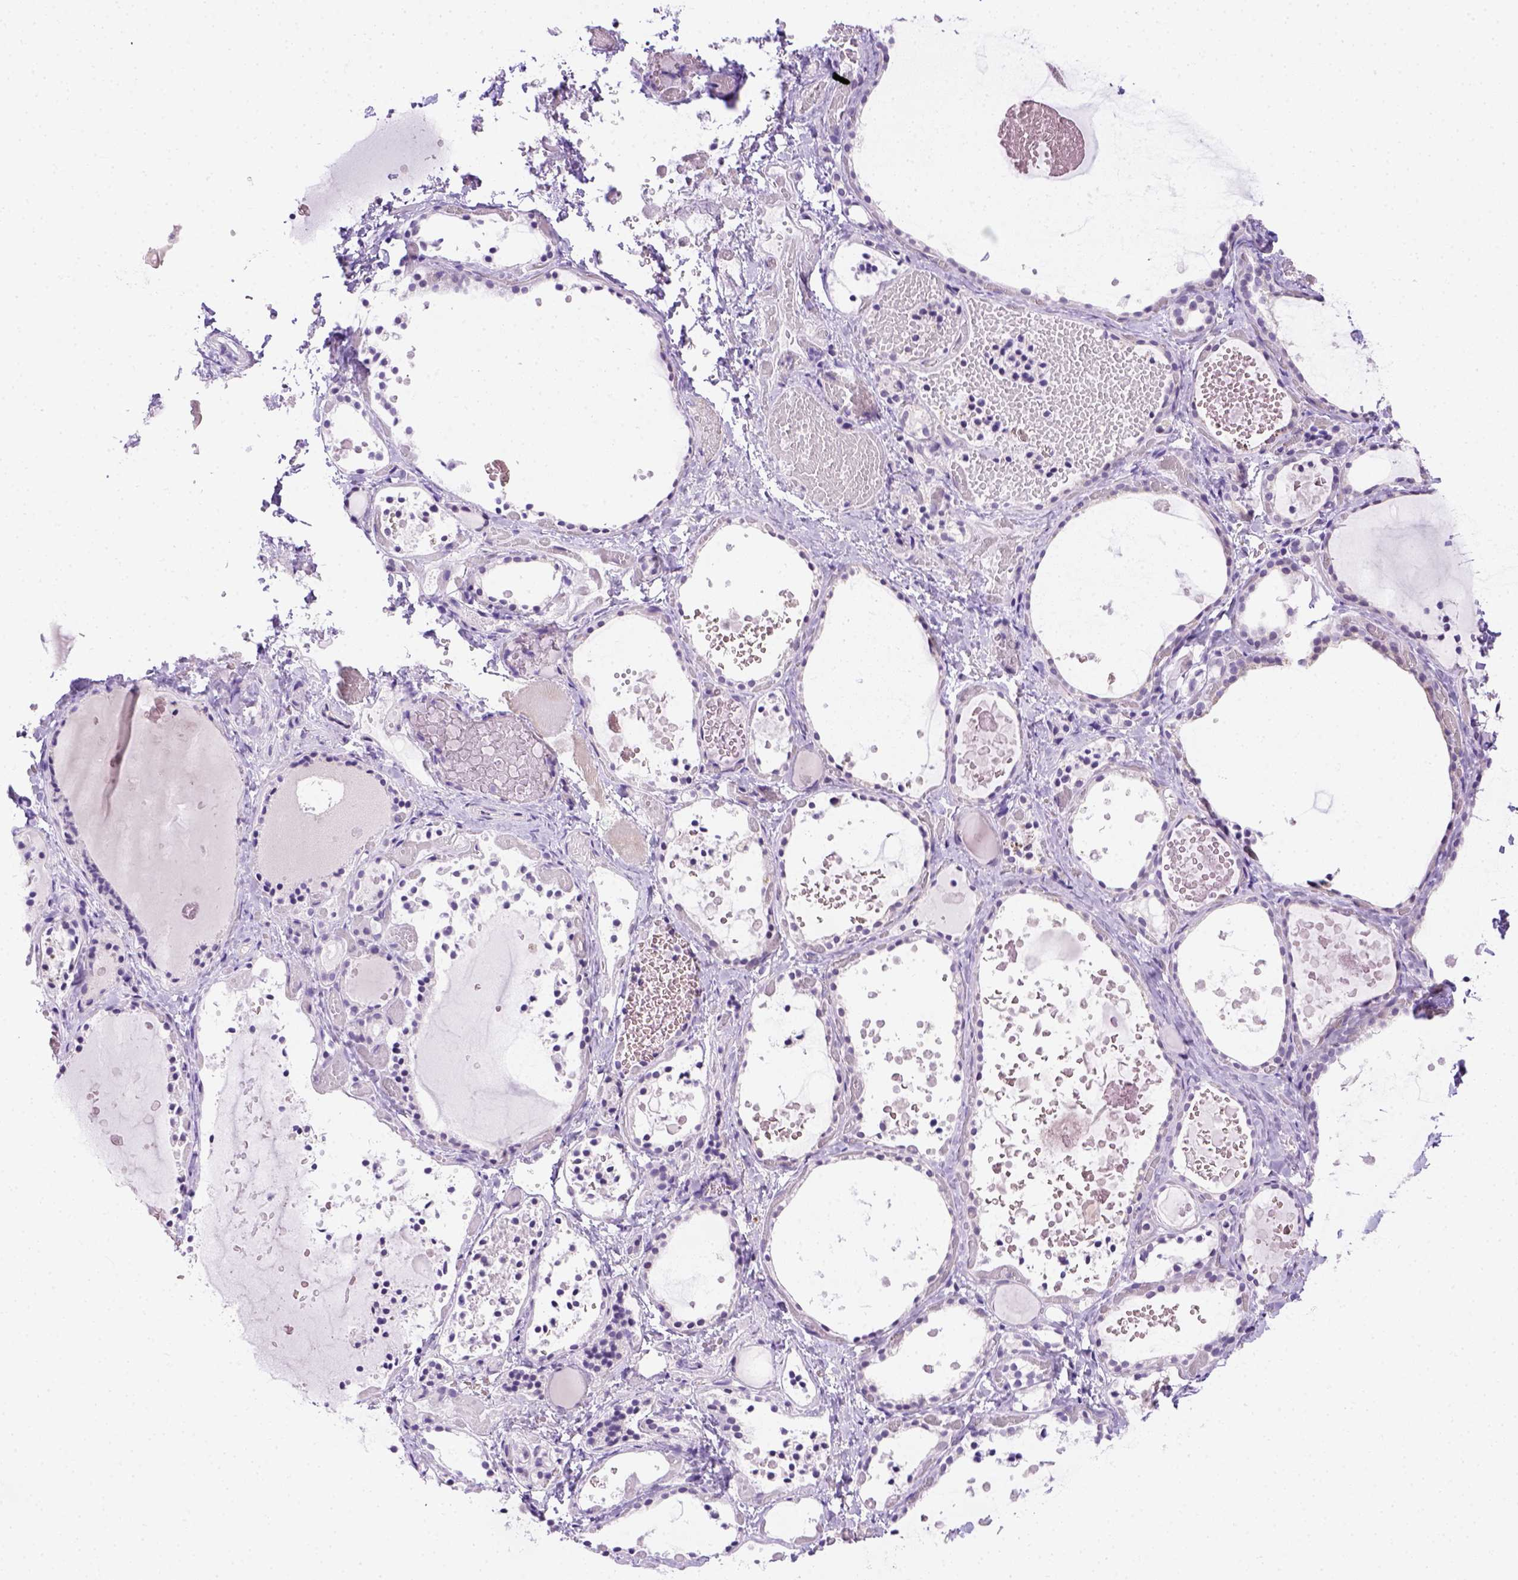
{"staining": {"intensity": "negative", "quantity": "none", "location": "none"}, "tissue": "thyroid gland", "cell_type": "Glandular cells", "image_type": "normal", "snomed": [{"axis": "morphology", "description": "Normal tissue, NOS"}, {"axis": "topography", "description": "Thyroid gland"}], "caption": "This is an immunohistochemistry image of benign human thyroid gland. There is no positivity in glandular cells.", "gene": "FAM184B", "patient": {"sex": "female", "age": 56}}